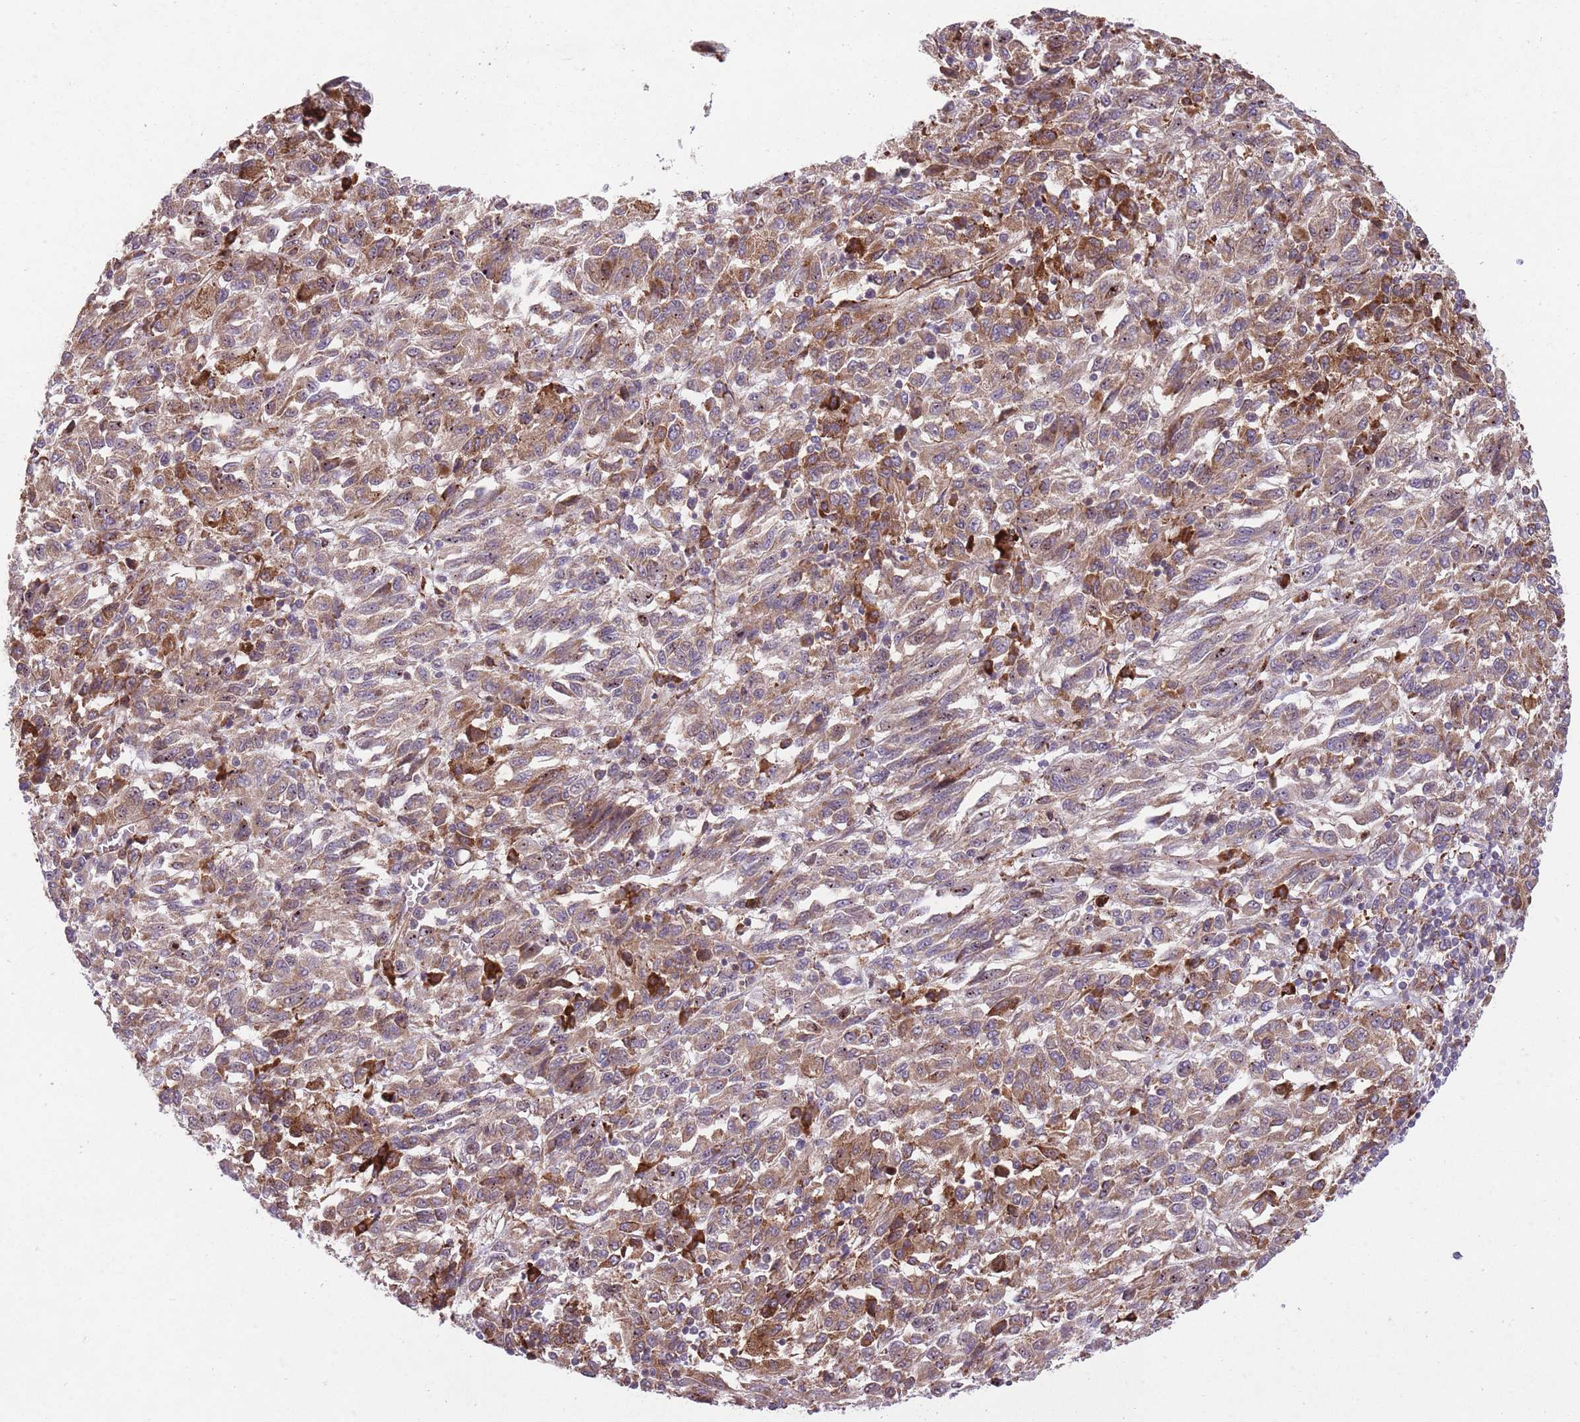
{"staining": {"intensity": "moderate", "quantity": "<25%", "location": "cytoplasmic/membranous"}, "tissue": "melanoma", "cell_type": "Tumor cells", "image_type": "cancer", "snomed": [{"axis": "morphology", "description": "Malignant melanoma, Metastatic site"}, {"axis": "topography", "description": "Lung"}], "caption": "This histopathology image shows IHC staining of human melanoma, with low moderate cytoplasmic/membranous positivity in about <25% of tumor cells.", "gene": "TTLL3", "patient": {"sex": "male", "age": 64}}